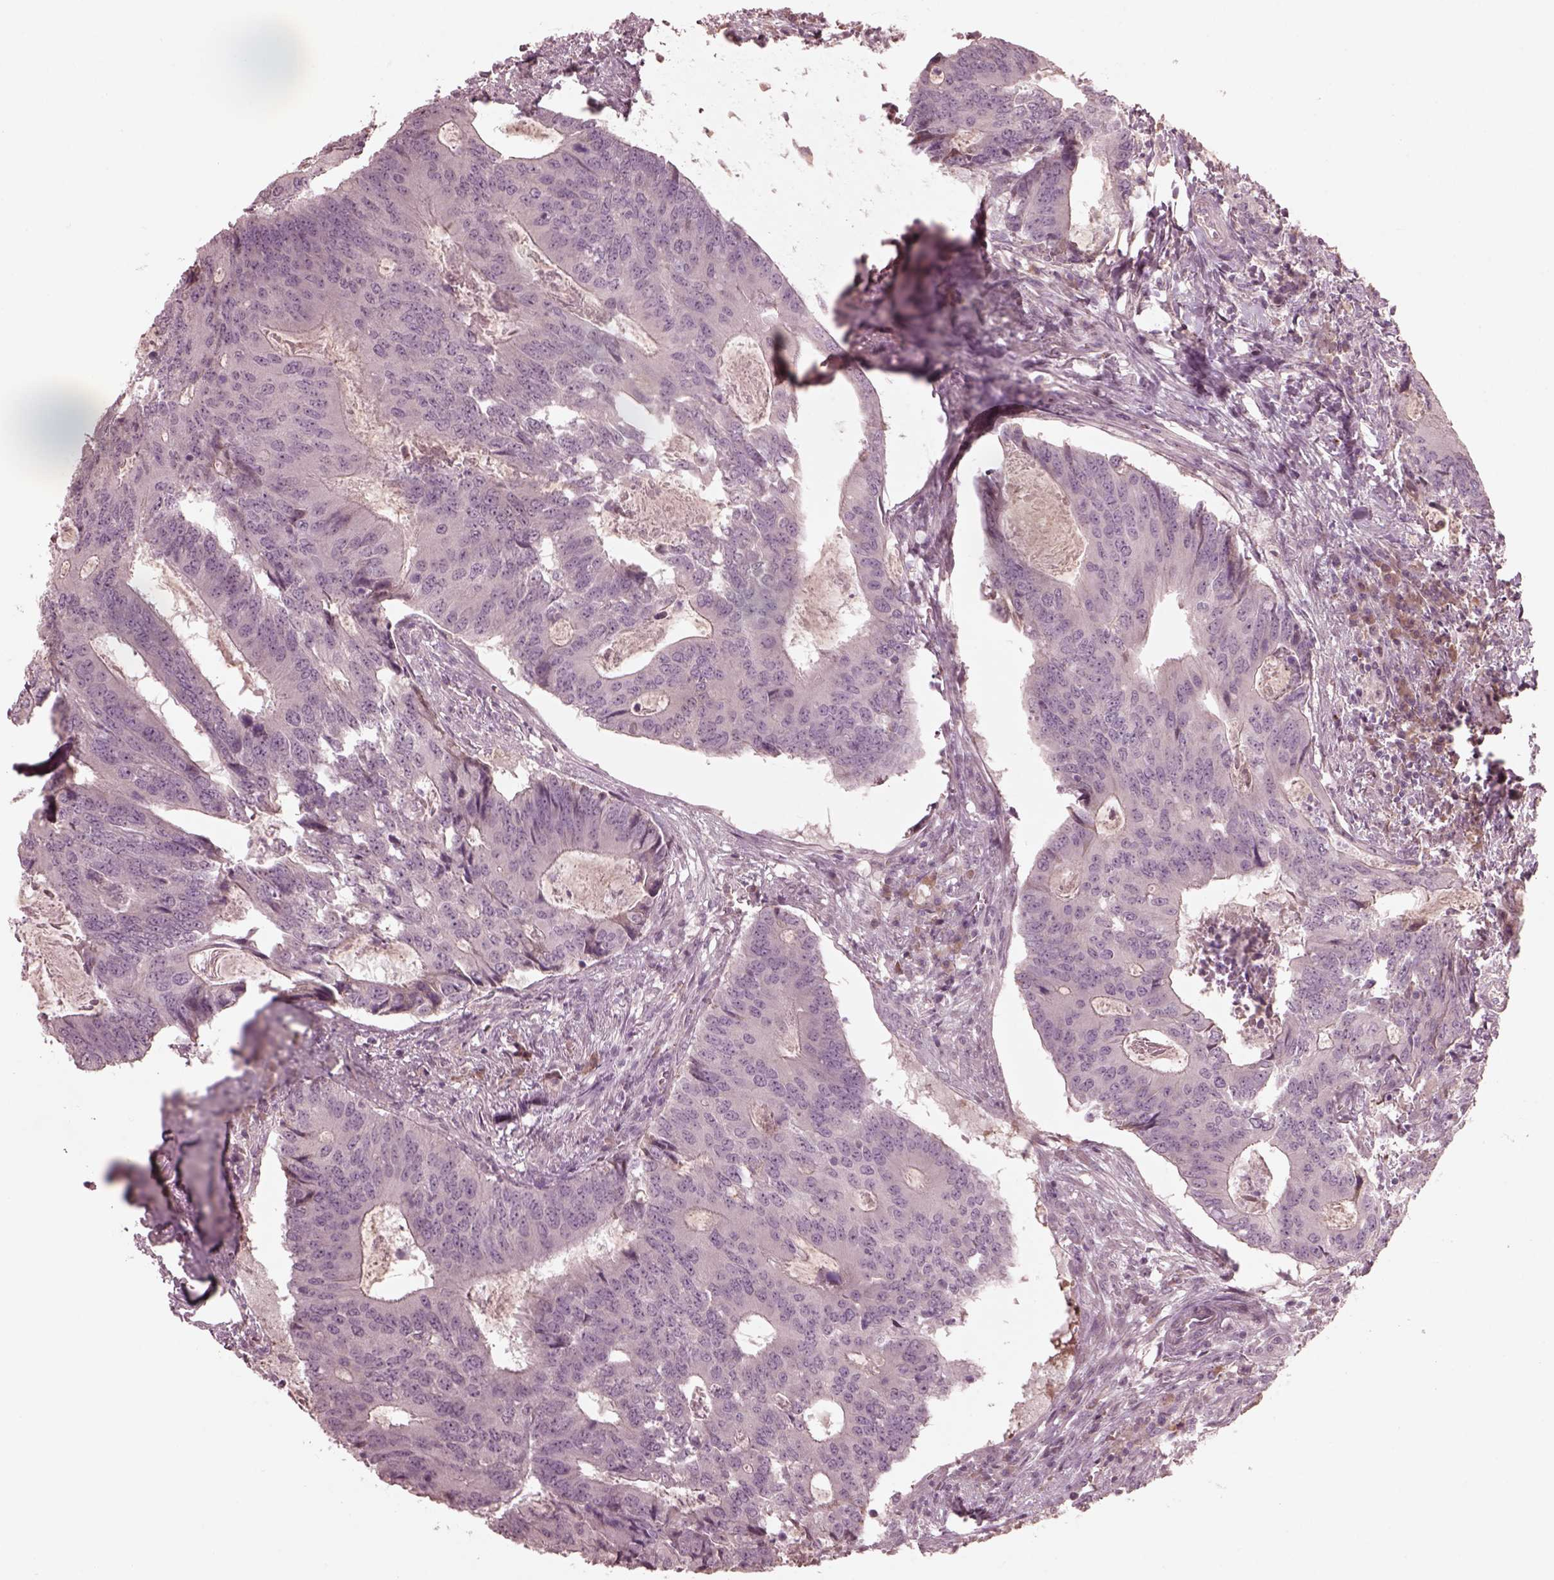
{"staining": {"intensity": "negative", "quantity": "none", "location": "none"}, "tissue": "colorectal cancer", "cell_type": "Tumor cells", "image_type": "cancer", "snomed": [{"axis": "morphology", "description": "Adenocarcinoma, NOS"}, {"axis": "topography", "description": "Colon"}], "caption": "Tumor cells show no significant protein staining in adenocarcinoma (colorectal).", "gene": "VWA5B1", "patient": {"sex": "male", "age": 67}}